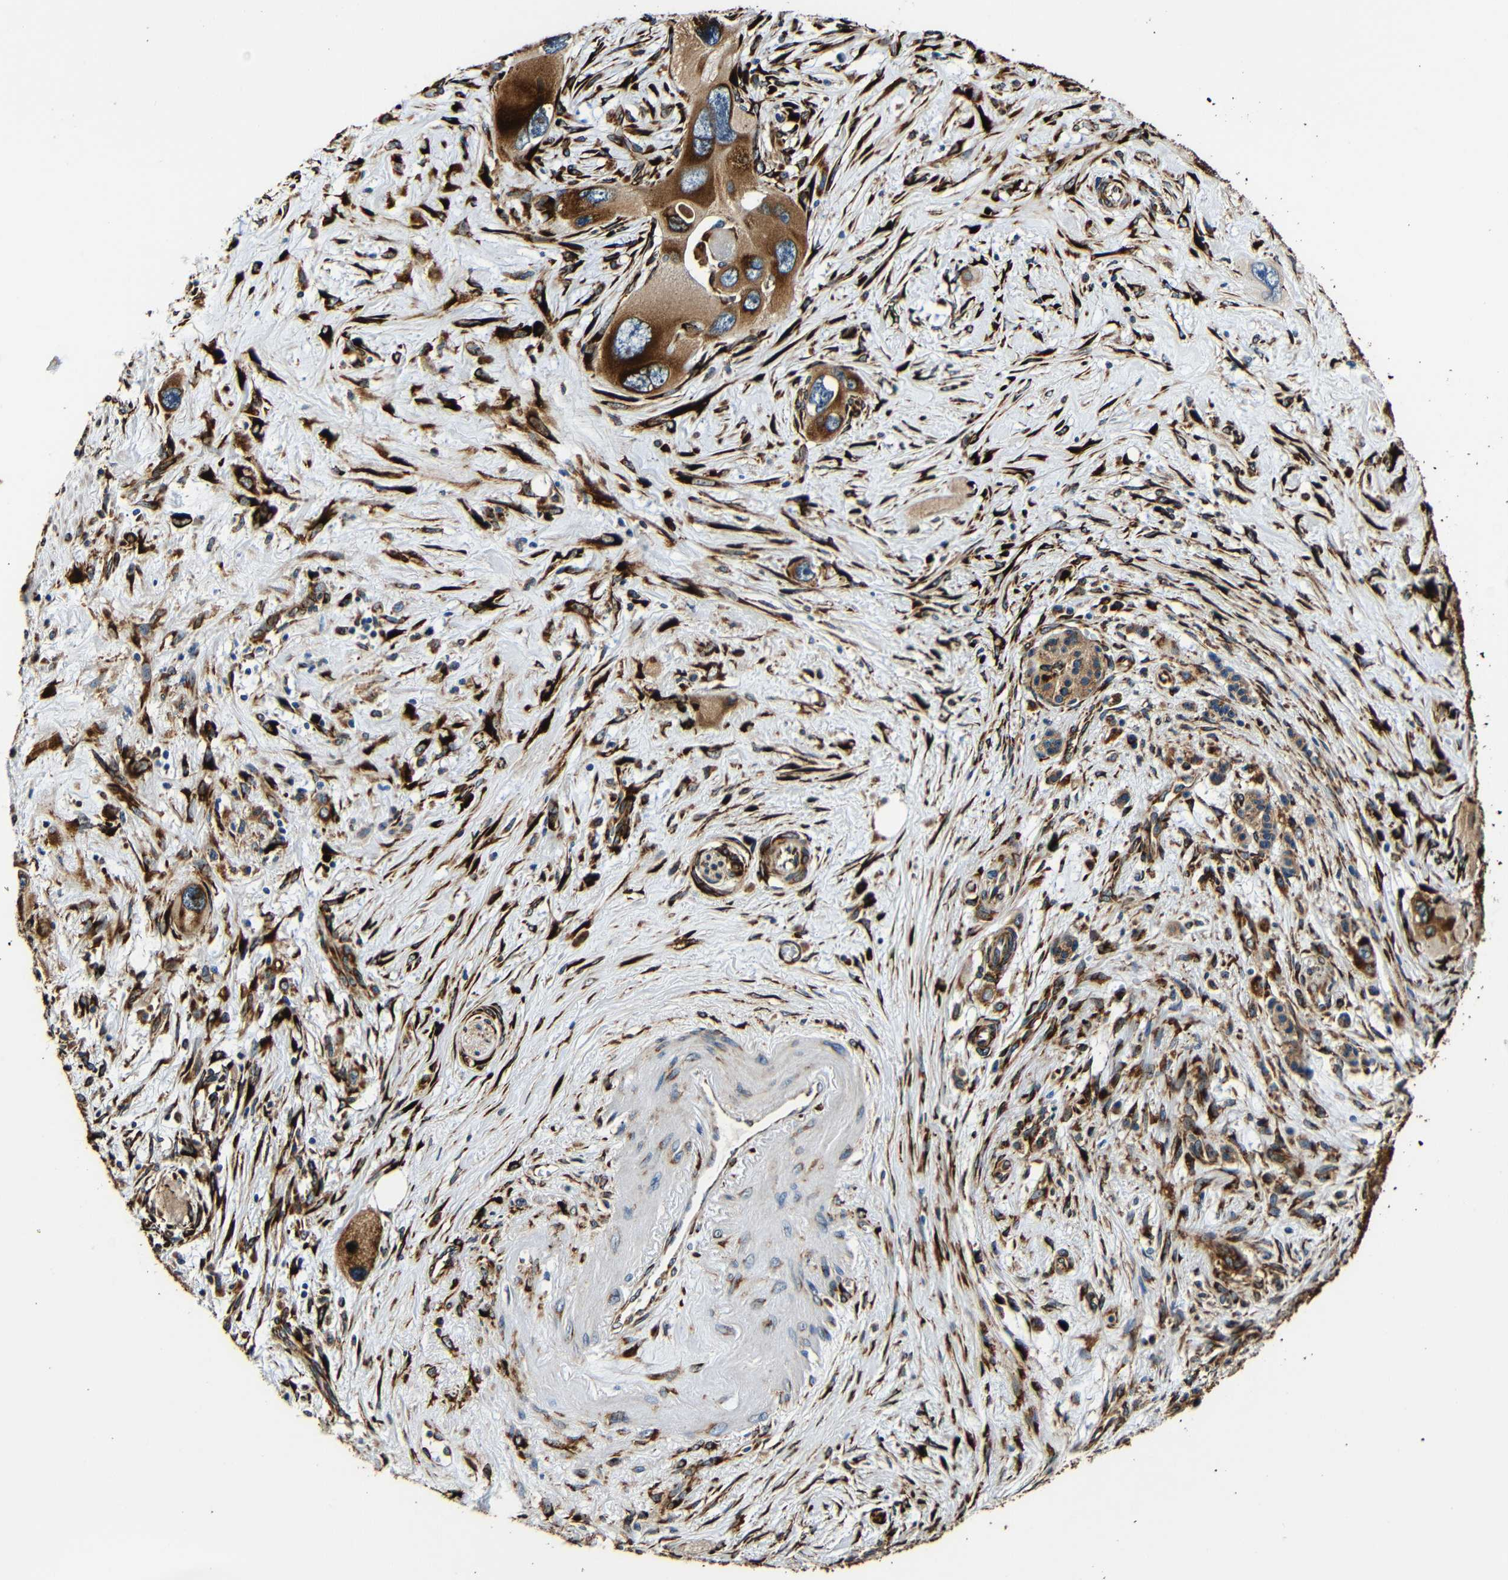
{"staining": {"intensity": "moderate", "quantity": ">75%", "location": "cytoplasmic/membranous"}, "tissue": "pancreatic cancer", "cell_type": "Tumor cells", "image_type": "cancer", "snomed": [{"axis": "morphology", "description": "Adenocarcinoma, NOS"}, {"axis": "topography", "description": "Pancreas"}], "caption": "A micrograph showing moderate cytoplasmic/membranous positivity in approximately >75% of tumor cells in adenocarcinoma (pancreatic), as visualized by brown immunohistochemical staining.", "gene": "RRBP1", "patient": {"sex": "male", "age": 73}}